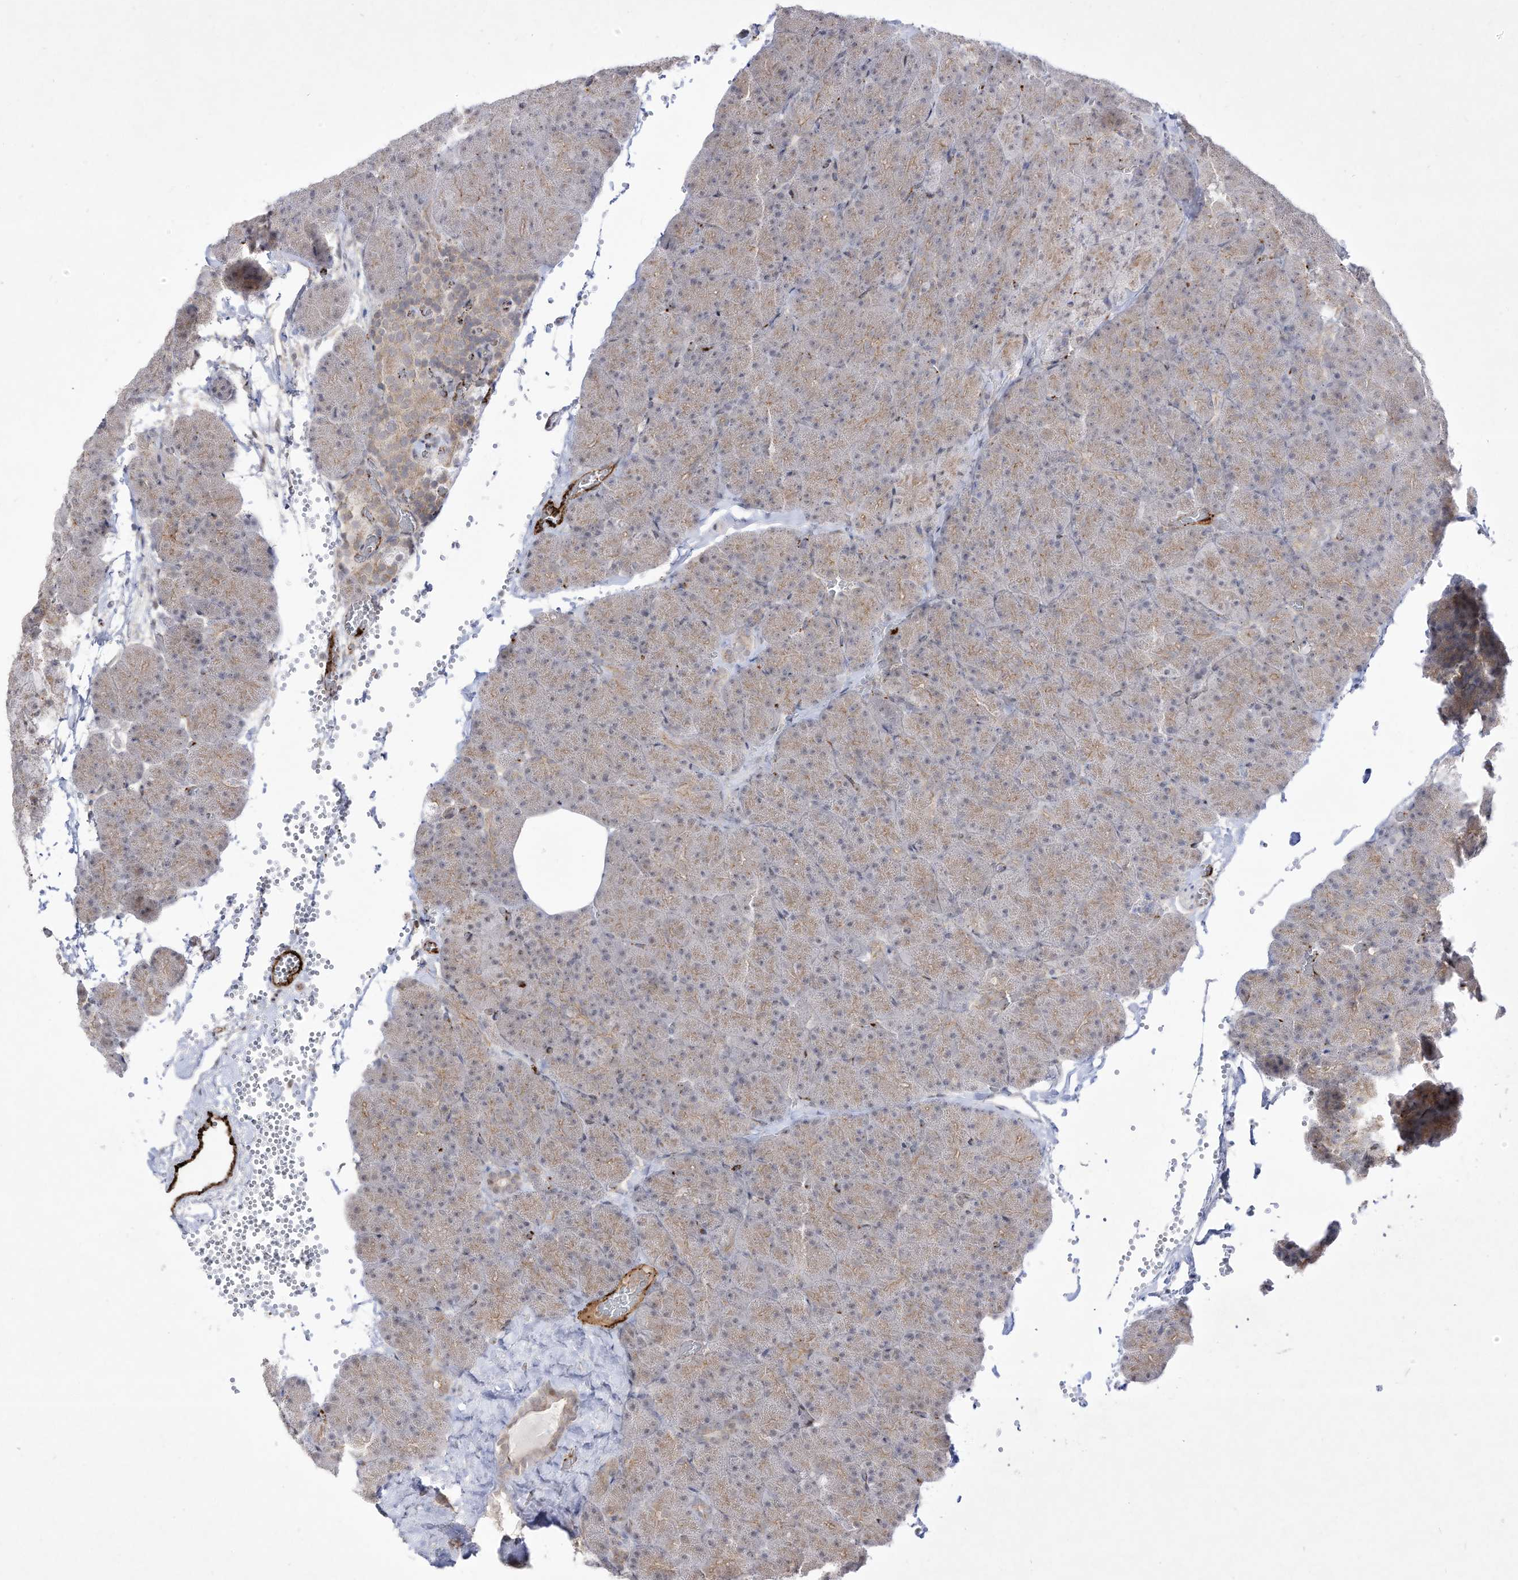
{"staining": {"intensity": "weak", "quantity": "25%-75%", "location": "cytoplasmic/membranous"}, "tissue": "pancreas", "cell_type": "Exocrine glandular cells", "image_type": "normal", "snomed": [{"axis": "morphology", "description": "Normal tissue, NOS"}, {"axis": "morphology", "description": "Carcinoid, malignant, NOS"}, {"axis": "topography", "description": "Pancreas"}], "caption": "Weak cytoplasmic/membranous staining for a protein is present in approximately 25%-75% of exocrine glandular cells of benign pancreas using immunohistochemistry (IHC).", "gene": "ZGRF1", "patient": {"sex": "female", "age": 35}}